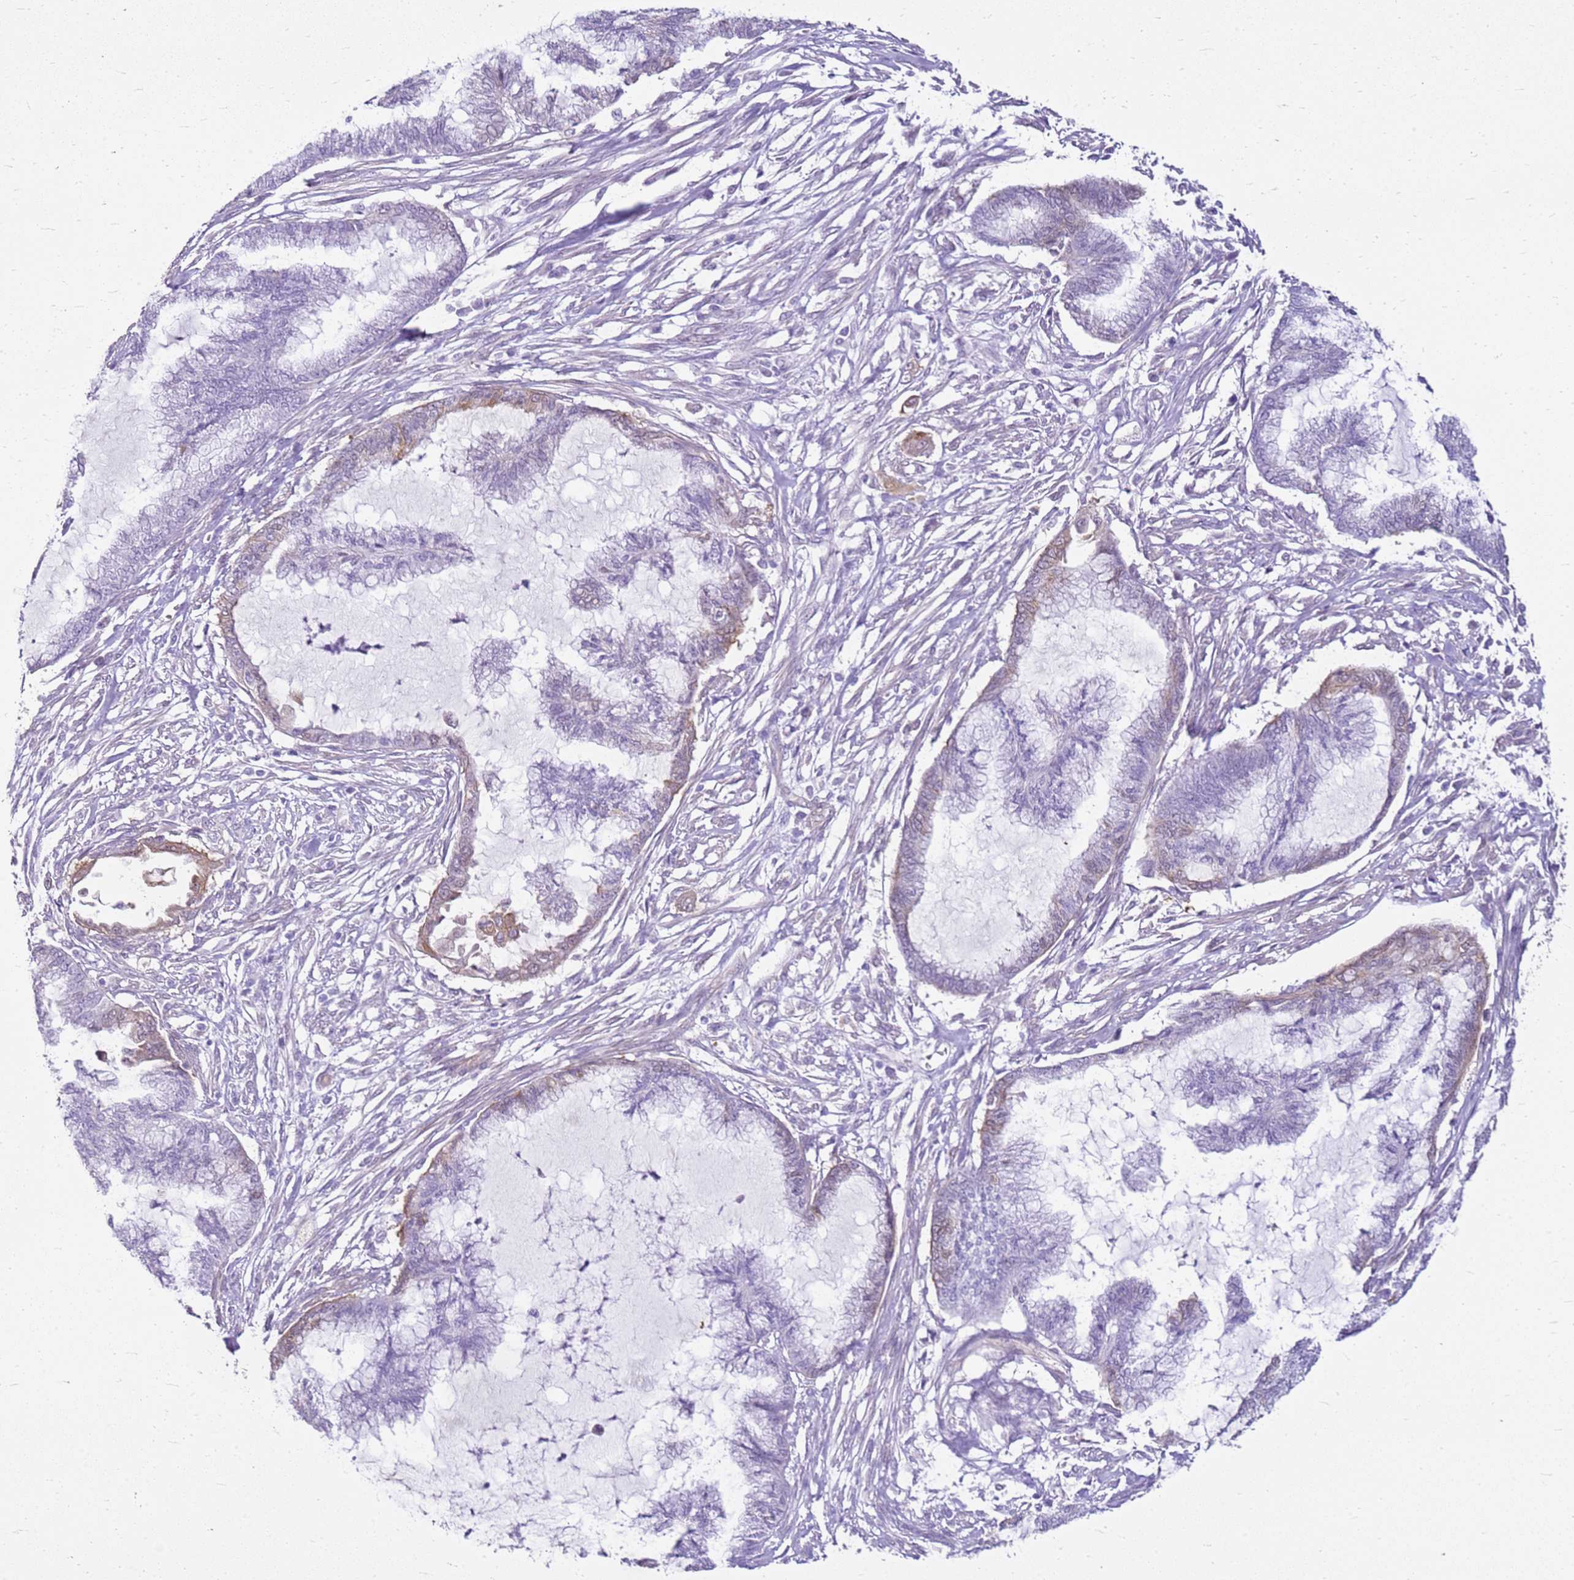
{"staining": {"intensity": "moderate", "quantity": "<25%", "location": "cytoplasmic/membranous"}, "tissue": "endometrial cancer", "cell_type": "Tumor cells", "image_type": "cancer", "snomed": [{"axis": "morphology", "description": "Adenocarcinoma, NOS"}, {"axis": "topography", "description": "Endometrium"}], "caption": "Endometrial cancer (adenocarcinoma) was stained to show a protein in brown. There is low levels of moderate cytoplasmic/membranous staining in approximately <25% of tumor cells.", "gene": "HSPB1", "patient": {"sex": "female", "age": 86}}